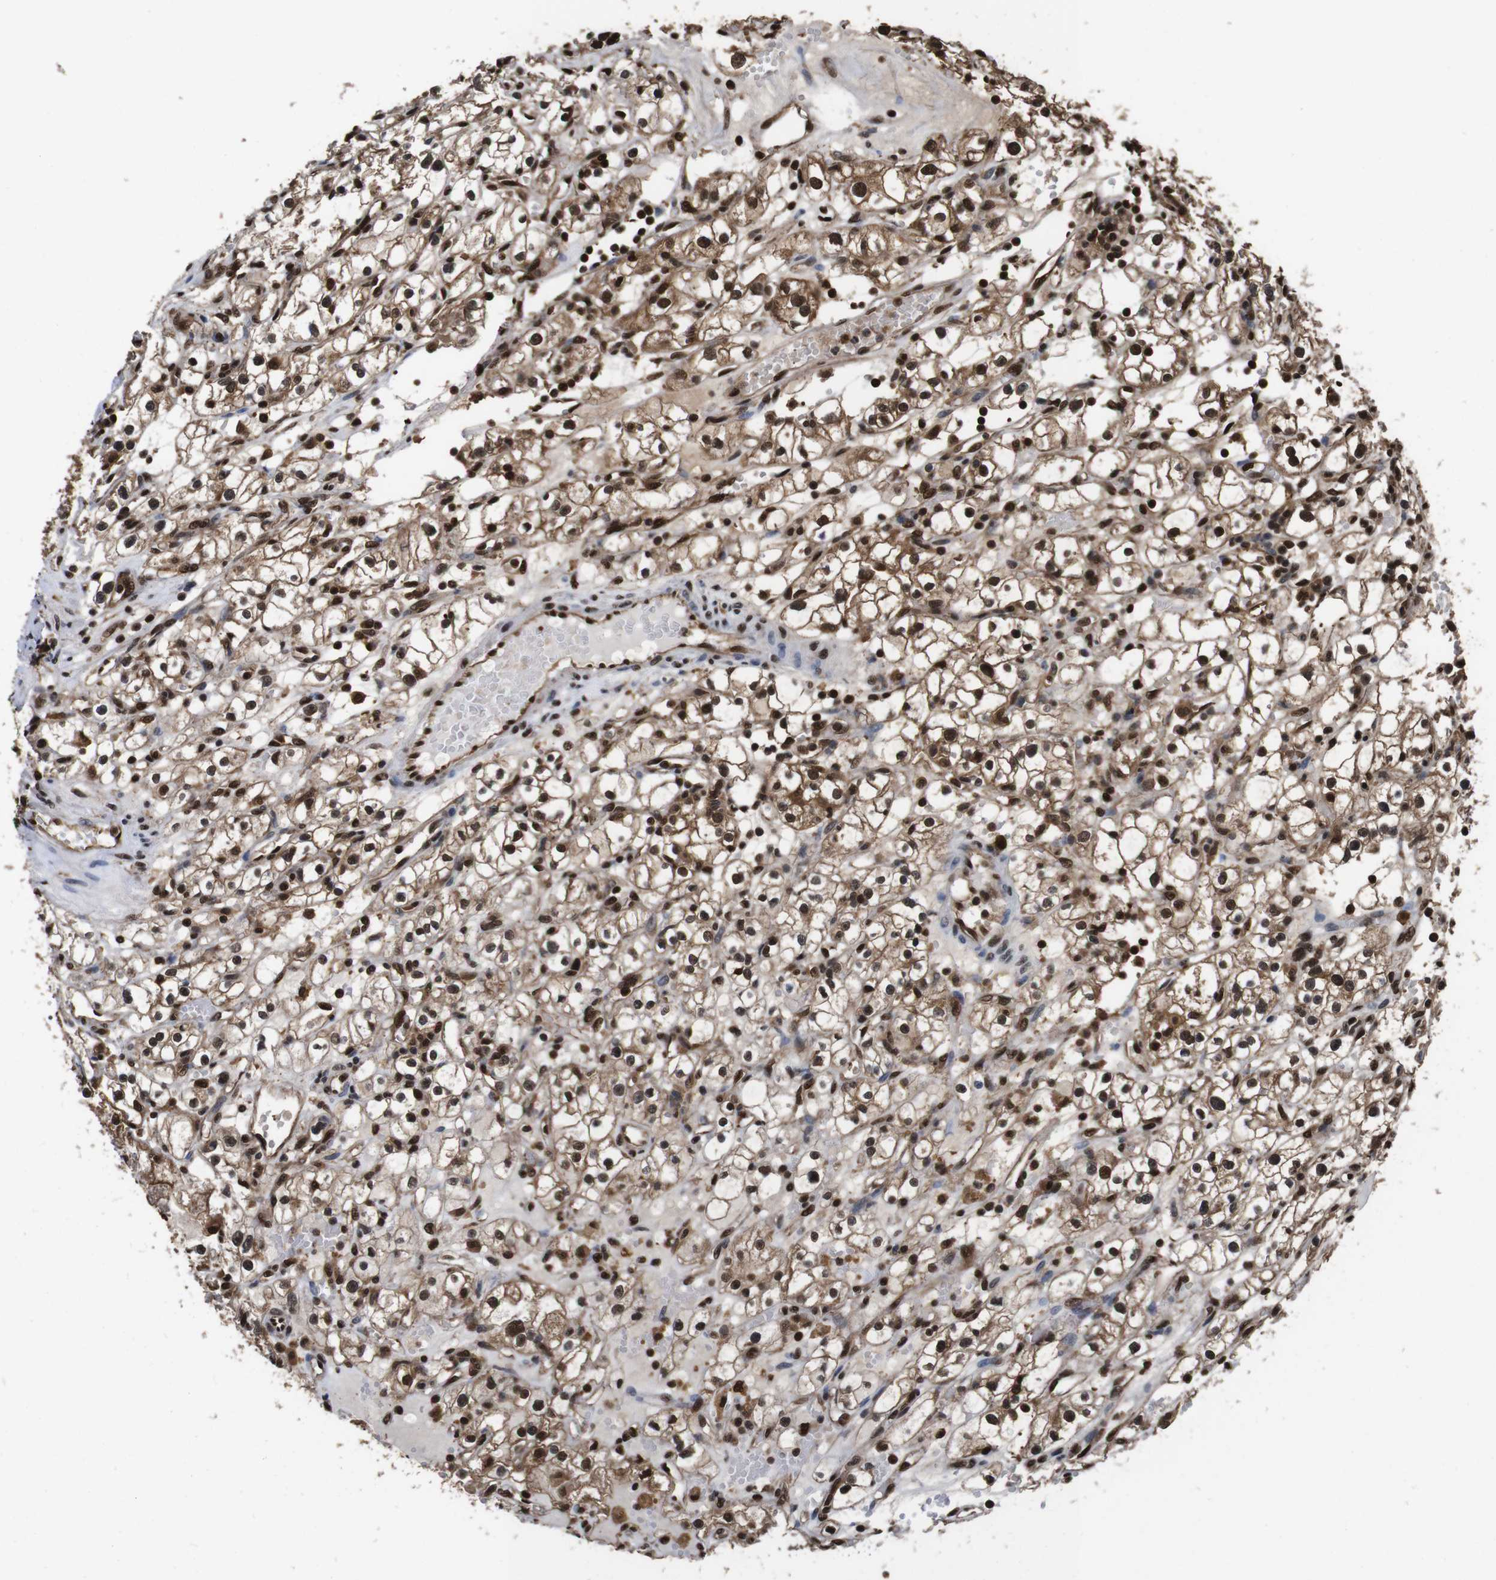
{"staining": {"intensity": "moderate", "quantity": ">75%", "location": "cytoplasmic/membranous,nuclear"}, "tissue": "renal cancer", "cell_type": "Tumor cells", "image_type": "cancer", "snomed": [{"axis": "morphology", "description": "Adenocarcinoma, NOS"}, {"axis": "topography", "description": "Kidney"}], "caption": "The immunohistochemical stain highlights moderate cytoplasmic/membranous and nuclear staining in tumor cells of renal cancer (adenocarcinoma) tissue.", "gene": "VCP", "patient": {"sex": "male", "age": 56}}